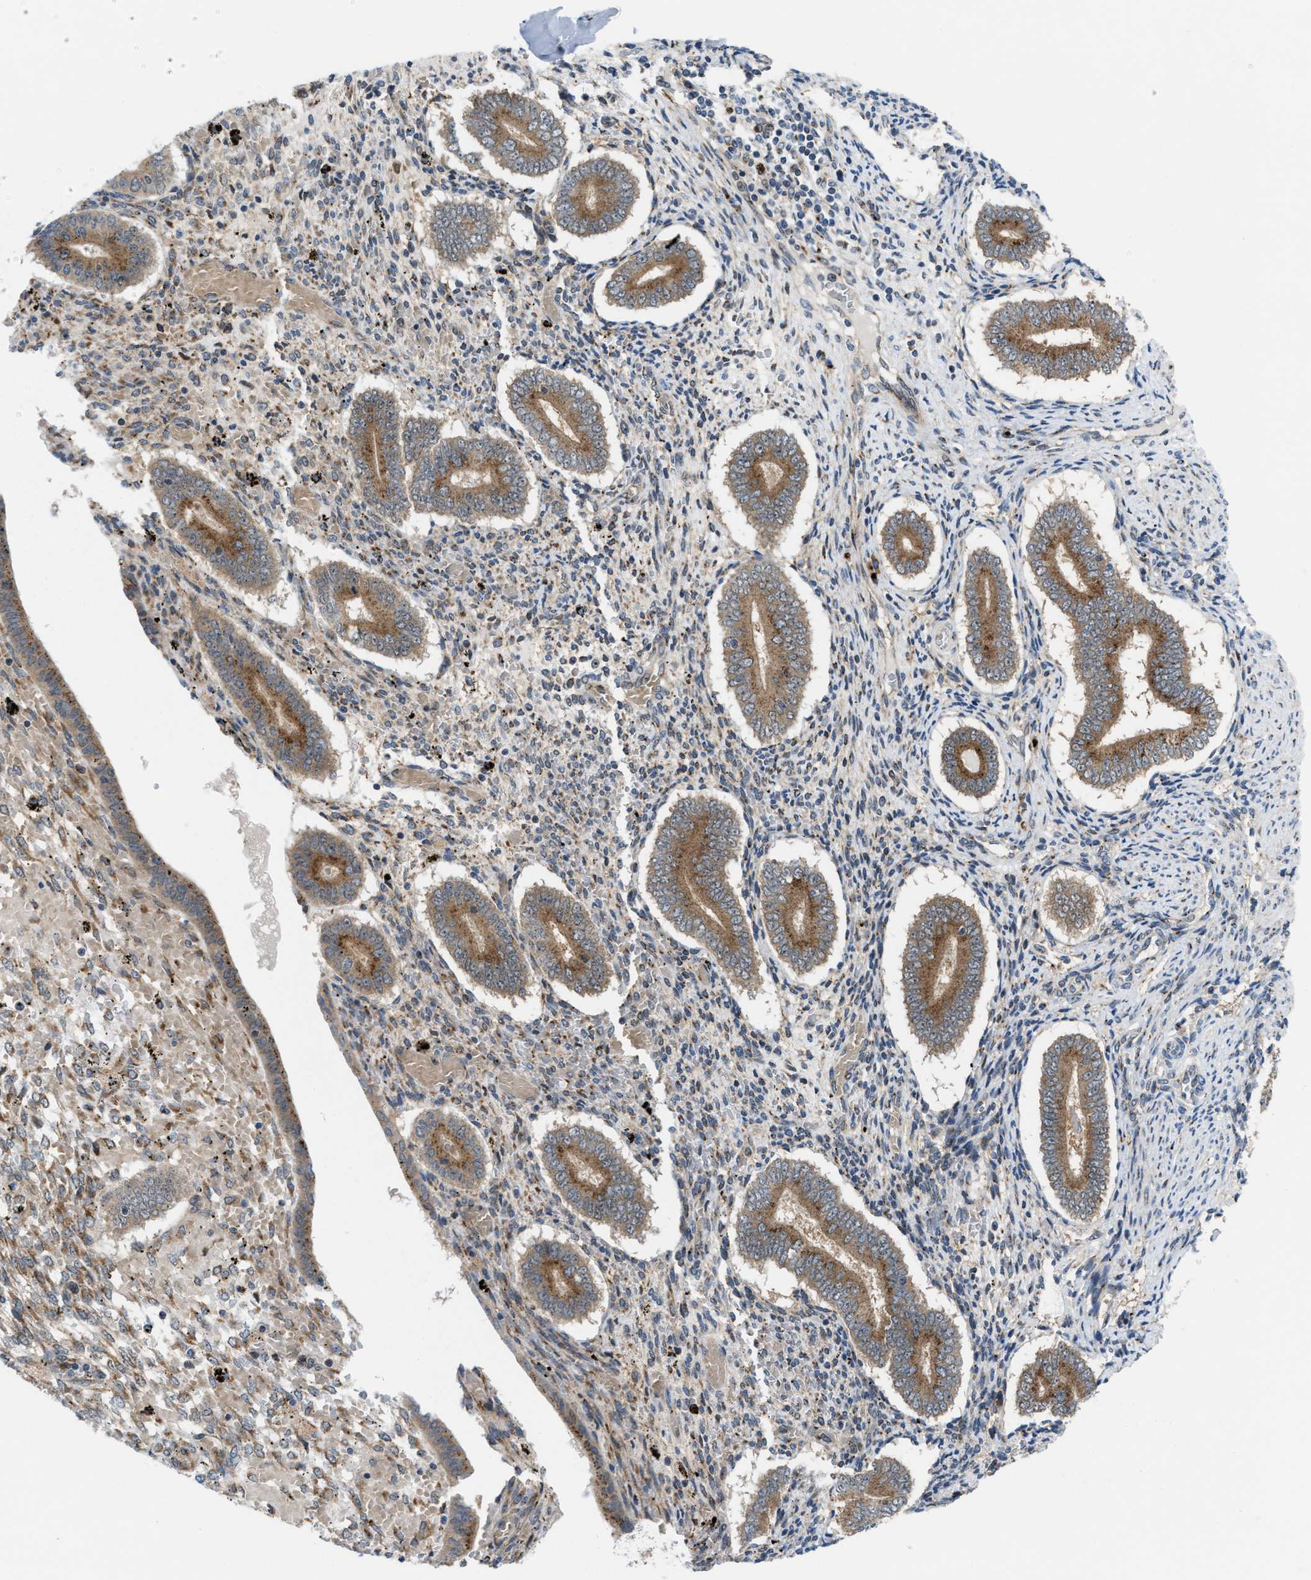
{"staining": {"intensity": "weak", "quantity": "<25%", "location": "cytoplasmic/membranous"}, "tissue": "endometrium", "cell_type": "Cells in endometrial stroma", "image_type": "normal", "snomed": [{"axis": "morphology", "description": "Normal tissue, NOS"}, {"axis": "topography", "description": "Endometrium"}], "caption": "High magnification brightfield microscopy of normal endometrium stained with DAB (3,3'-diaminobenzidine) (brown) and counterstained with hematoxylin (blue): cells in endometrial stroma show no significant expression. The staining was performed using DAB to visualize the protein expression in brown, while the nuclei were stained in blue with hematoxylin (Magnification: 20x).", "gene": "SLC38A10", "patient": {"sex": "female", "age": 42}}